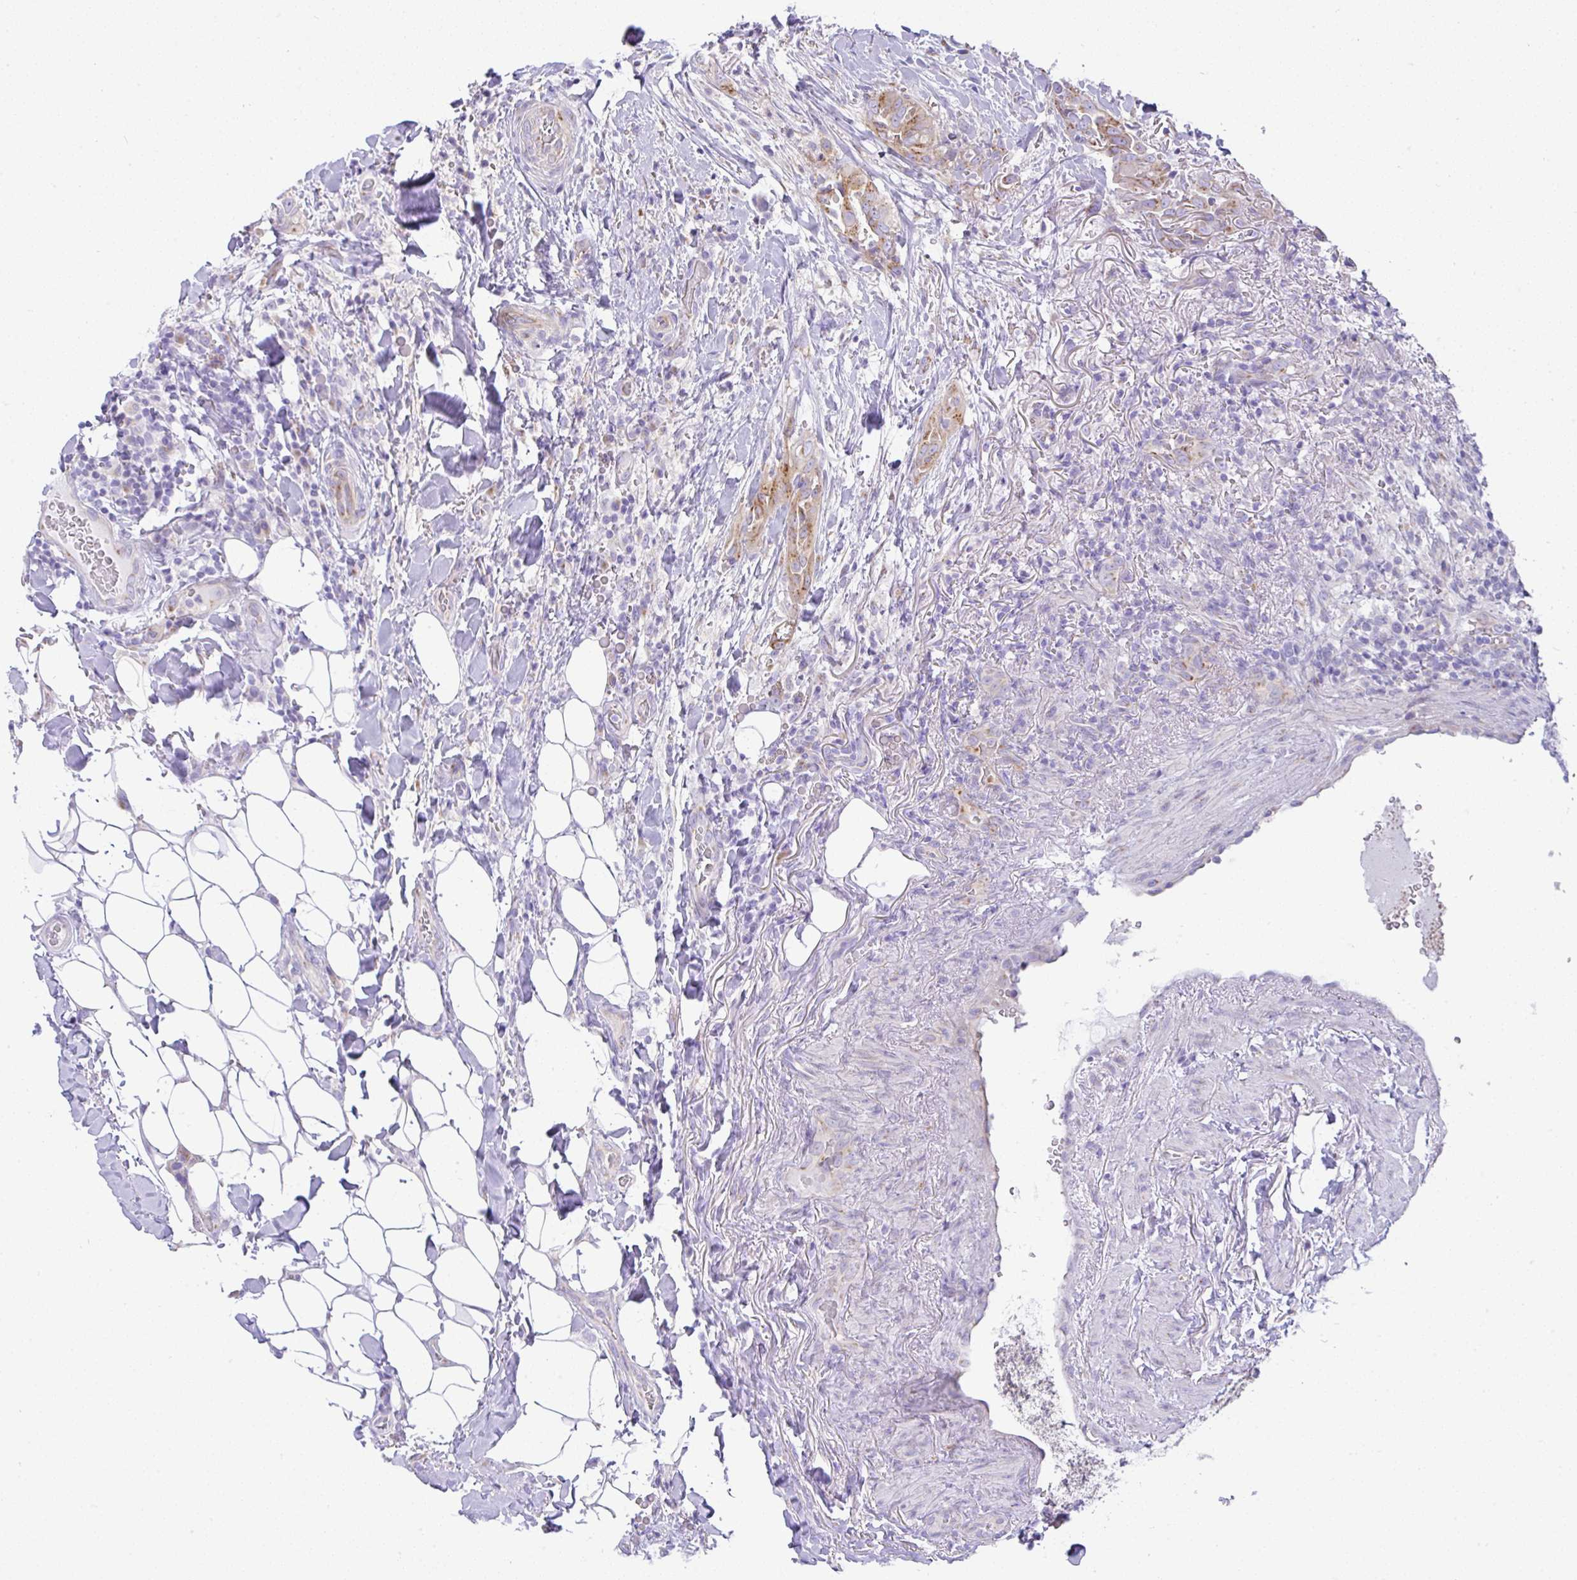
{"staining": {"intensity": "moderate", "quantity": ">75%", "location": "cytoplasmic/membranous"}, "tissue": "thyroid cancer", "cell_type": "Tumor cells", "image_type": "cancer", "snomed": [{"axis": "morphology", "description": "Papillary adenocarcinoma, NOS"}, {"axis": "topography", "description": "Thyroid gland"}], "caption": "Protein staining of thyroid cancer (papillary adenocarcinoma) tissue shows moderate cytoplasmic/membranous positivity in approximately >75% of tumor cells.", "gene": "FAM177A1", "patient": {"sex": "male", "age": 61}}